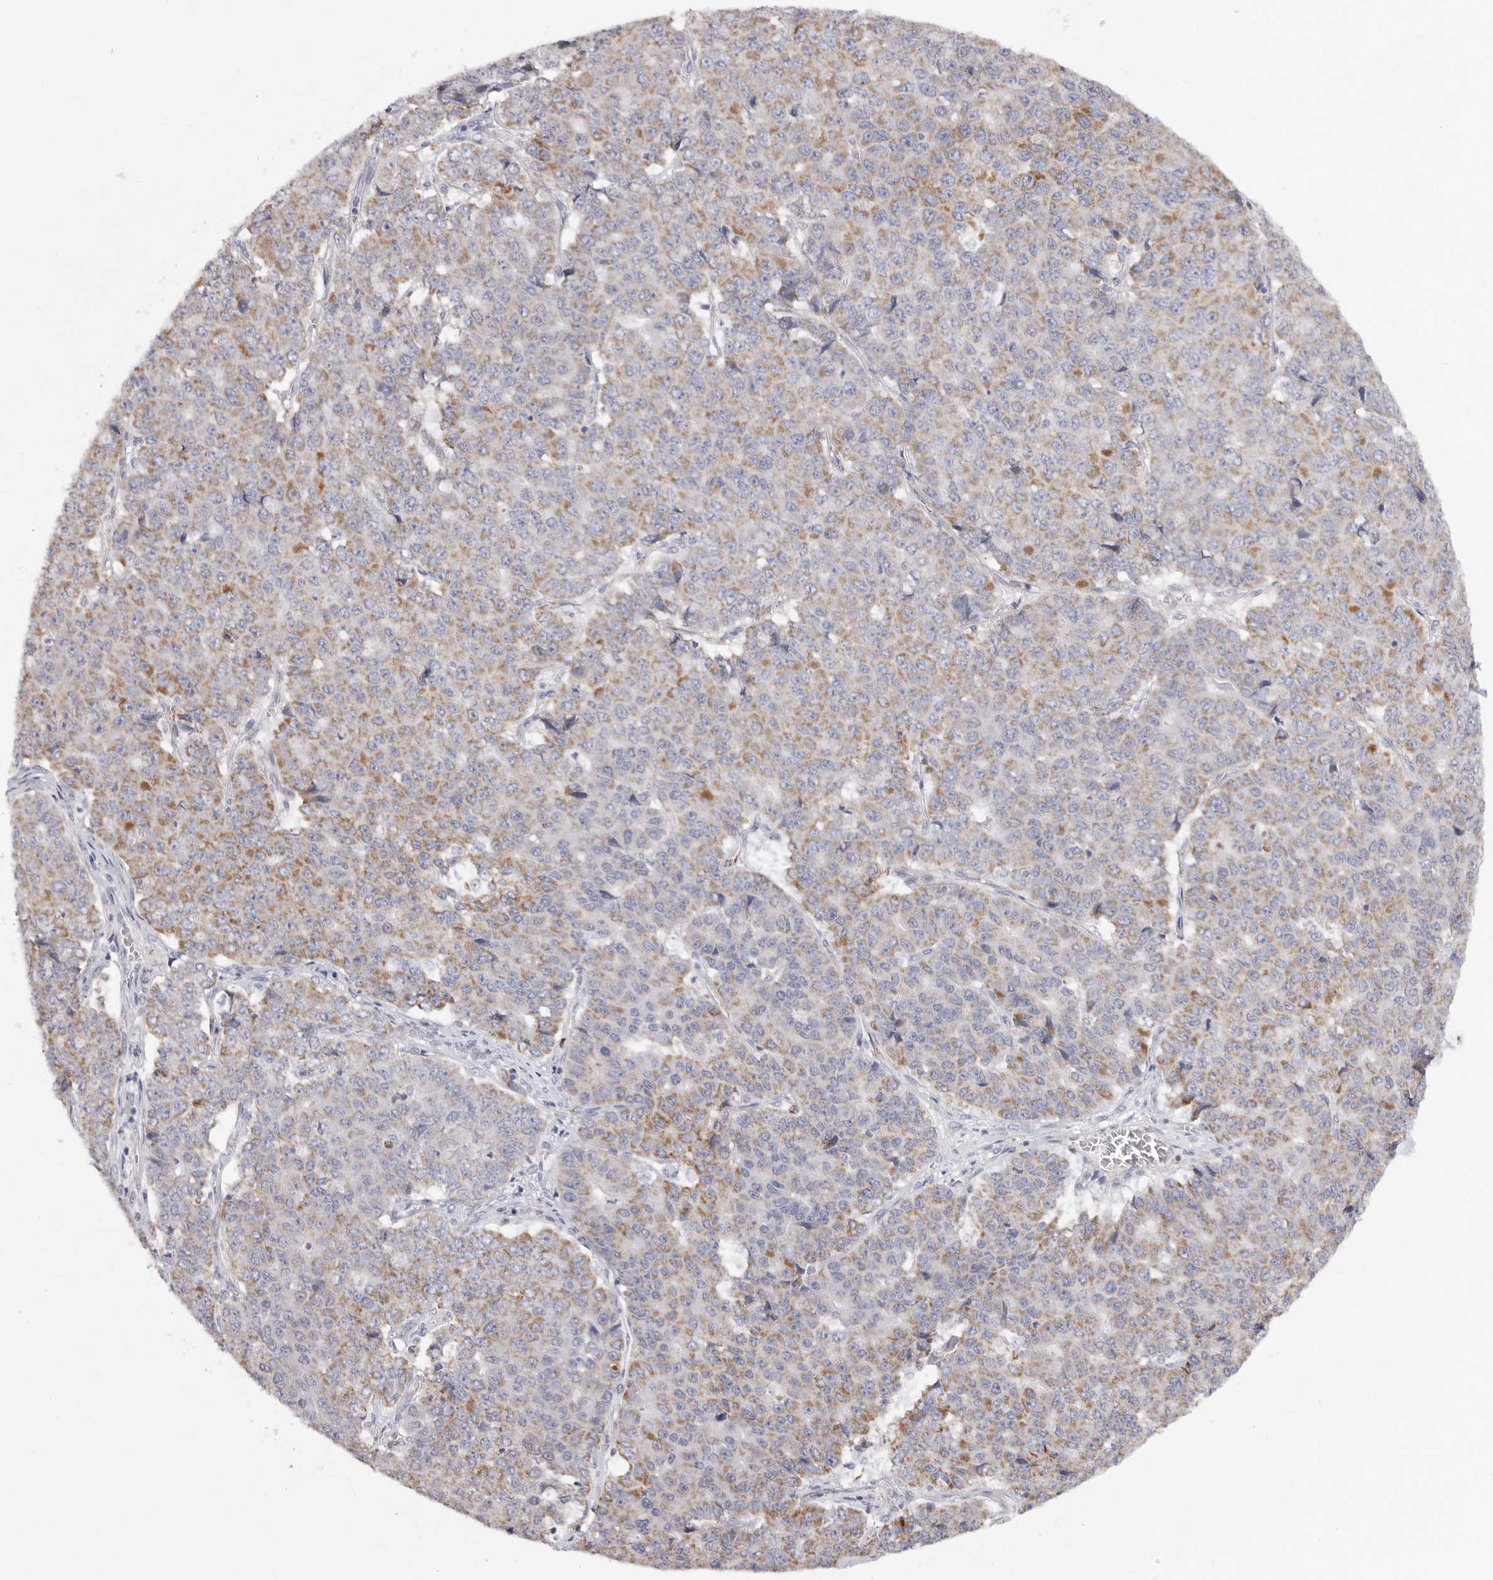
{"staining": {"intensity": "moderate", "quantity": "25%-75%", "location": "cytoplasmic/membranous"}, "tissue": "pancreatic cancer", "cell_type": "Tumor cells", "image_type": "cancer", "snomed": [{"axis": "morphology", "description": "Adenocarcinoma, NOS"}, {"axis": "topography", "description": "Pancreas"}], "caption": "Immunohistochemical staining of pancreatic cancer demonstrates medium levels of moderate cytoplasmic/membranous protein positivity in approximately 25%-75% of tumor cells.", "gene": "ELP3", "patient": {"sex": "male", "age": 50}}